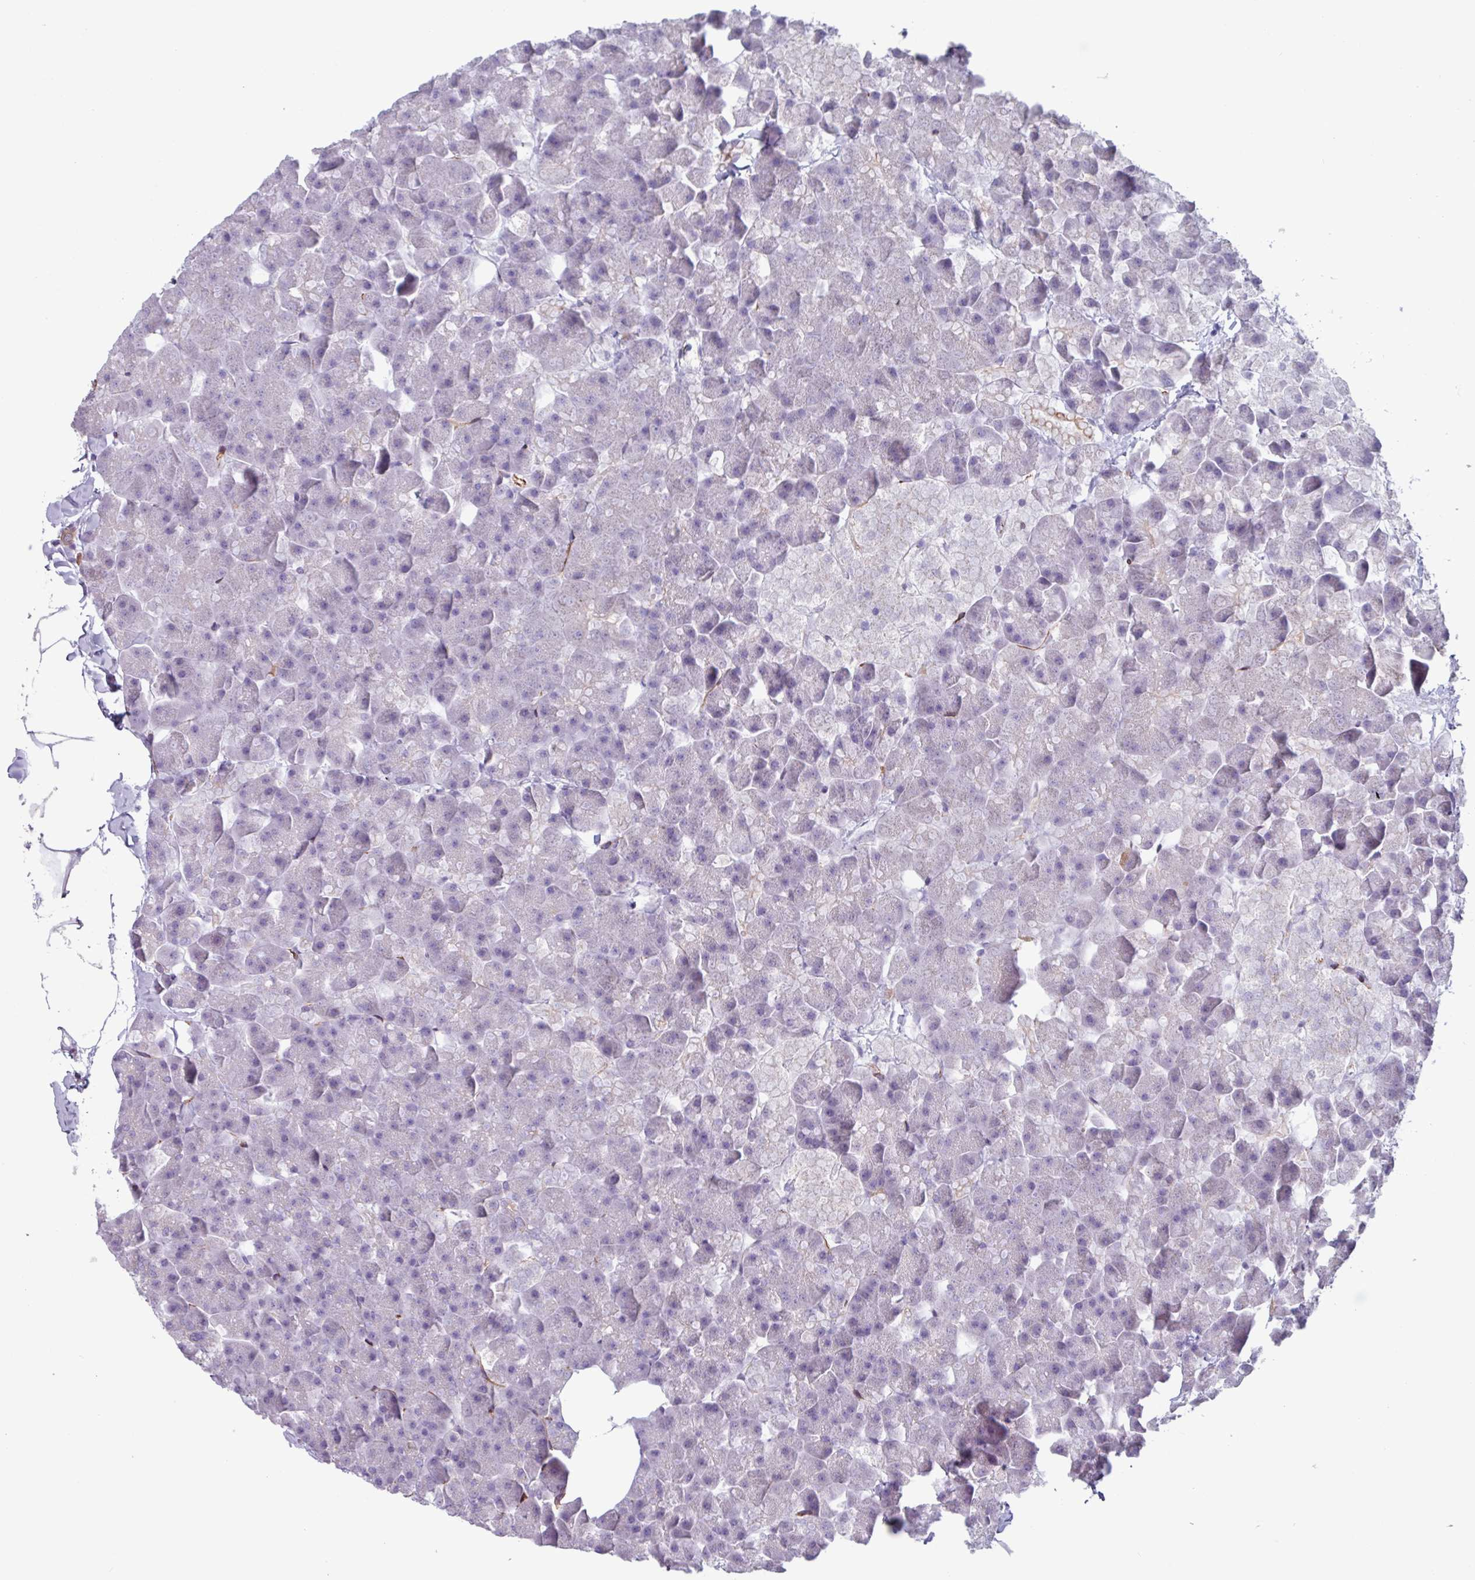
{"staining": {"intensity": "negative", "quantity": "none", "location": "none"}, "tissue": "pancreas", "cell_type": "Exocrine glandular cells", "image_type": "normal", "snomed": [{"axis": "morphology", "description": "Normal tissue, NOS"}, {"axis": "topography", "description": "Pancreas"}], "caption": "Immunohistochemistry histopathology image of normal pancreas: human pancreas stained with DAB (3,3'-diaminobenzidine) shows no significant protein staining in exocrine glandular cells.", "gene": "BTD", "patient": {"sex": "male", "age": 35}}